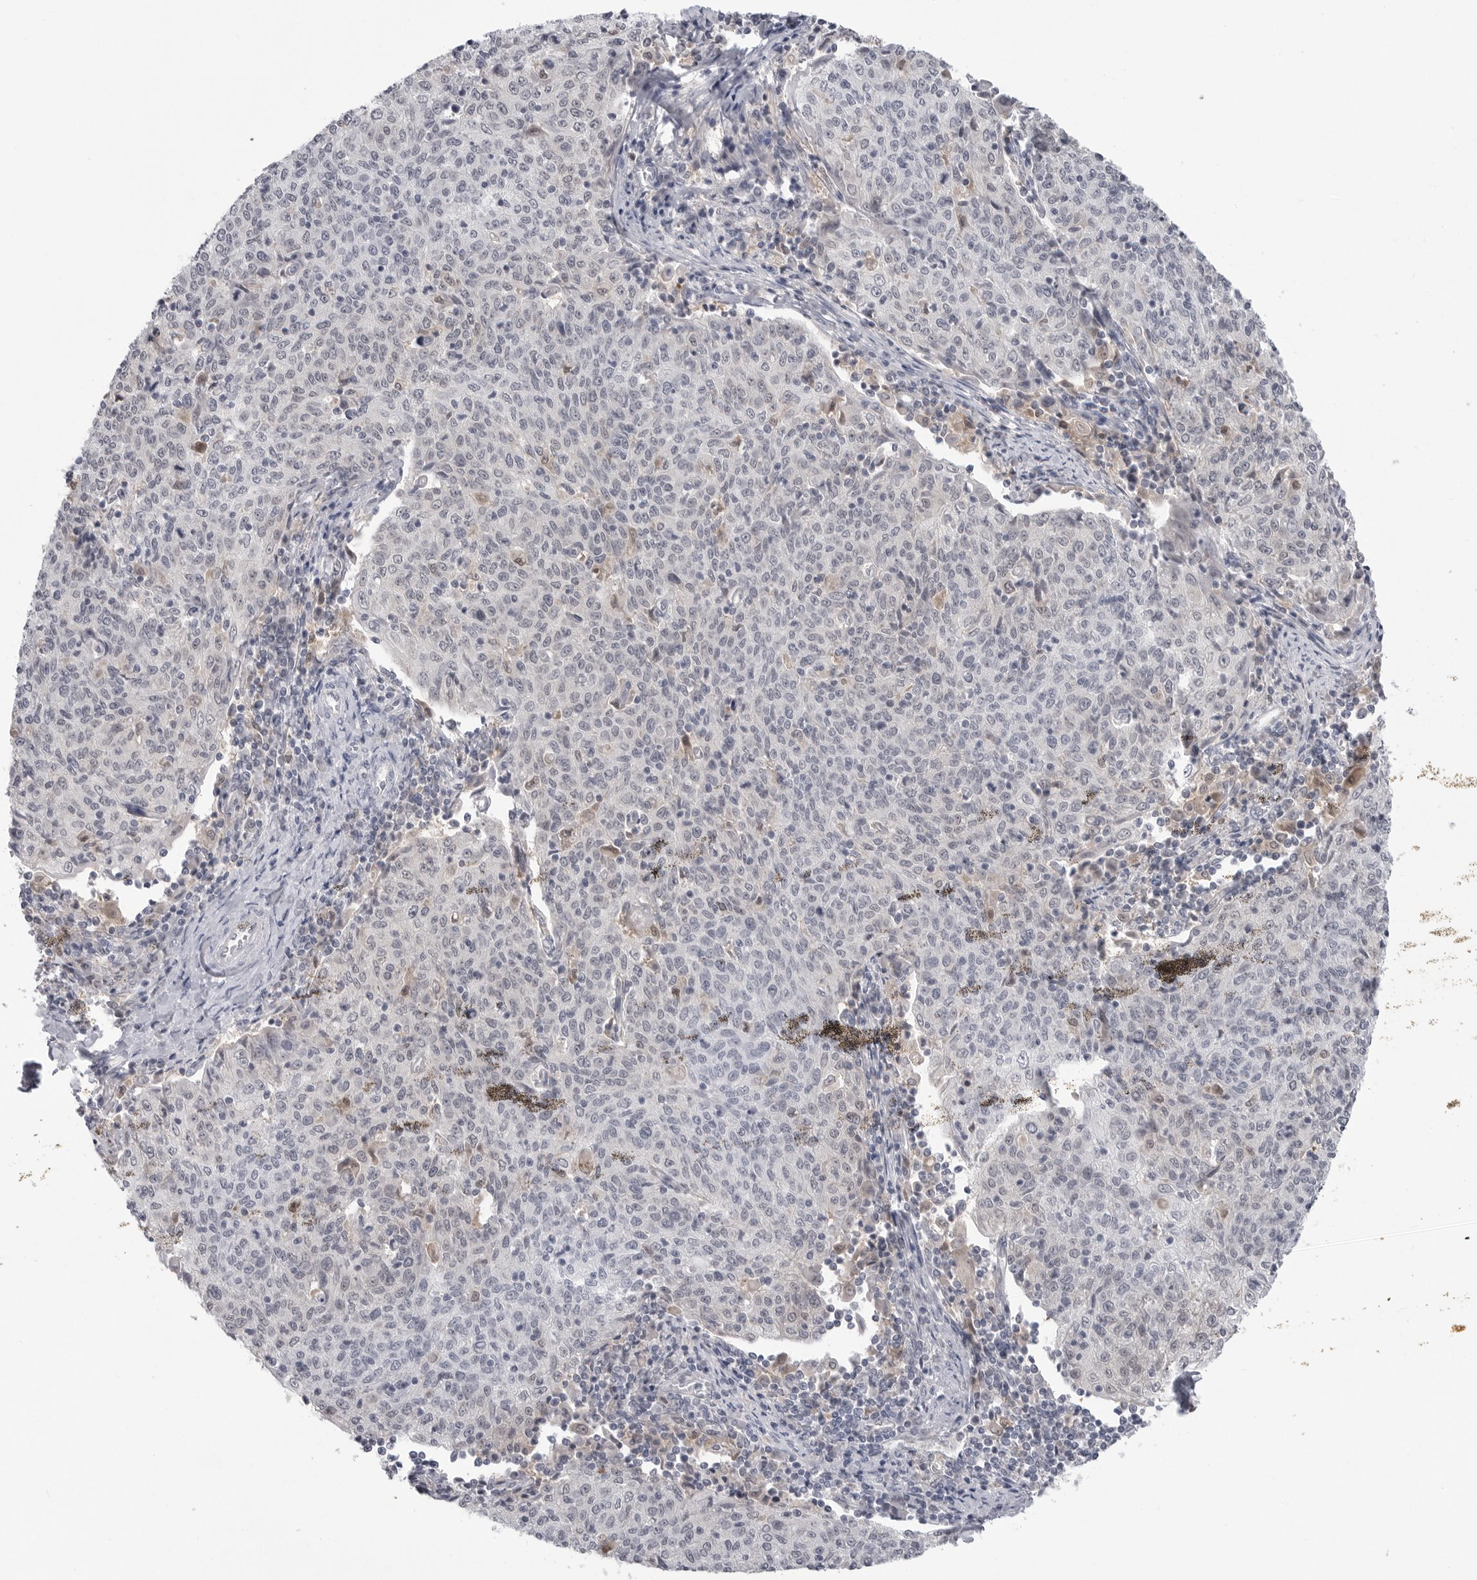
{"staining": {"intensity": "negative", "quantity": "none", "location": "none"}, "tissue": "cervical cancer", "cell_type": "Tumor cells", "image_type": "cancer", "snomed": [{"axis": "morphology", "description": "Squamous cell carcinoma, NOS"}, {"axis": "topography", "description": "Cervix"}], "caption": "DAB immunohistochemical staining of human cervical cancer (squamous cell carcinoma) demonstrates no significant positivity in tumor cells. The staining is performed using DAB brown chromogen with nuclei counter-stained in using hematoxylin.", "gene": "PNPO", "patient": {"sex": "female", "age": 48}}